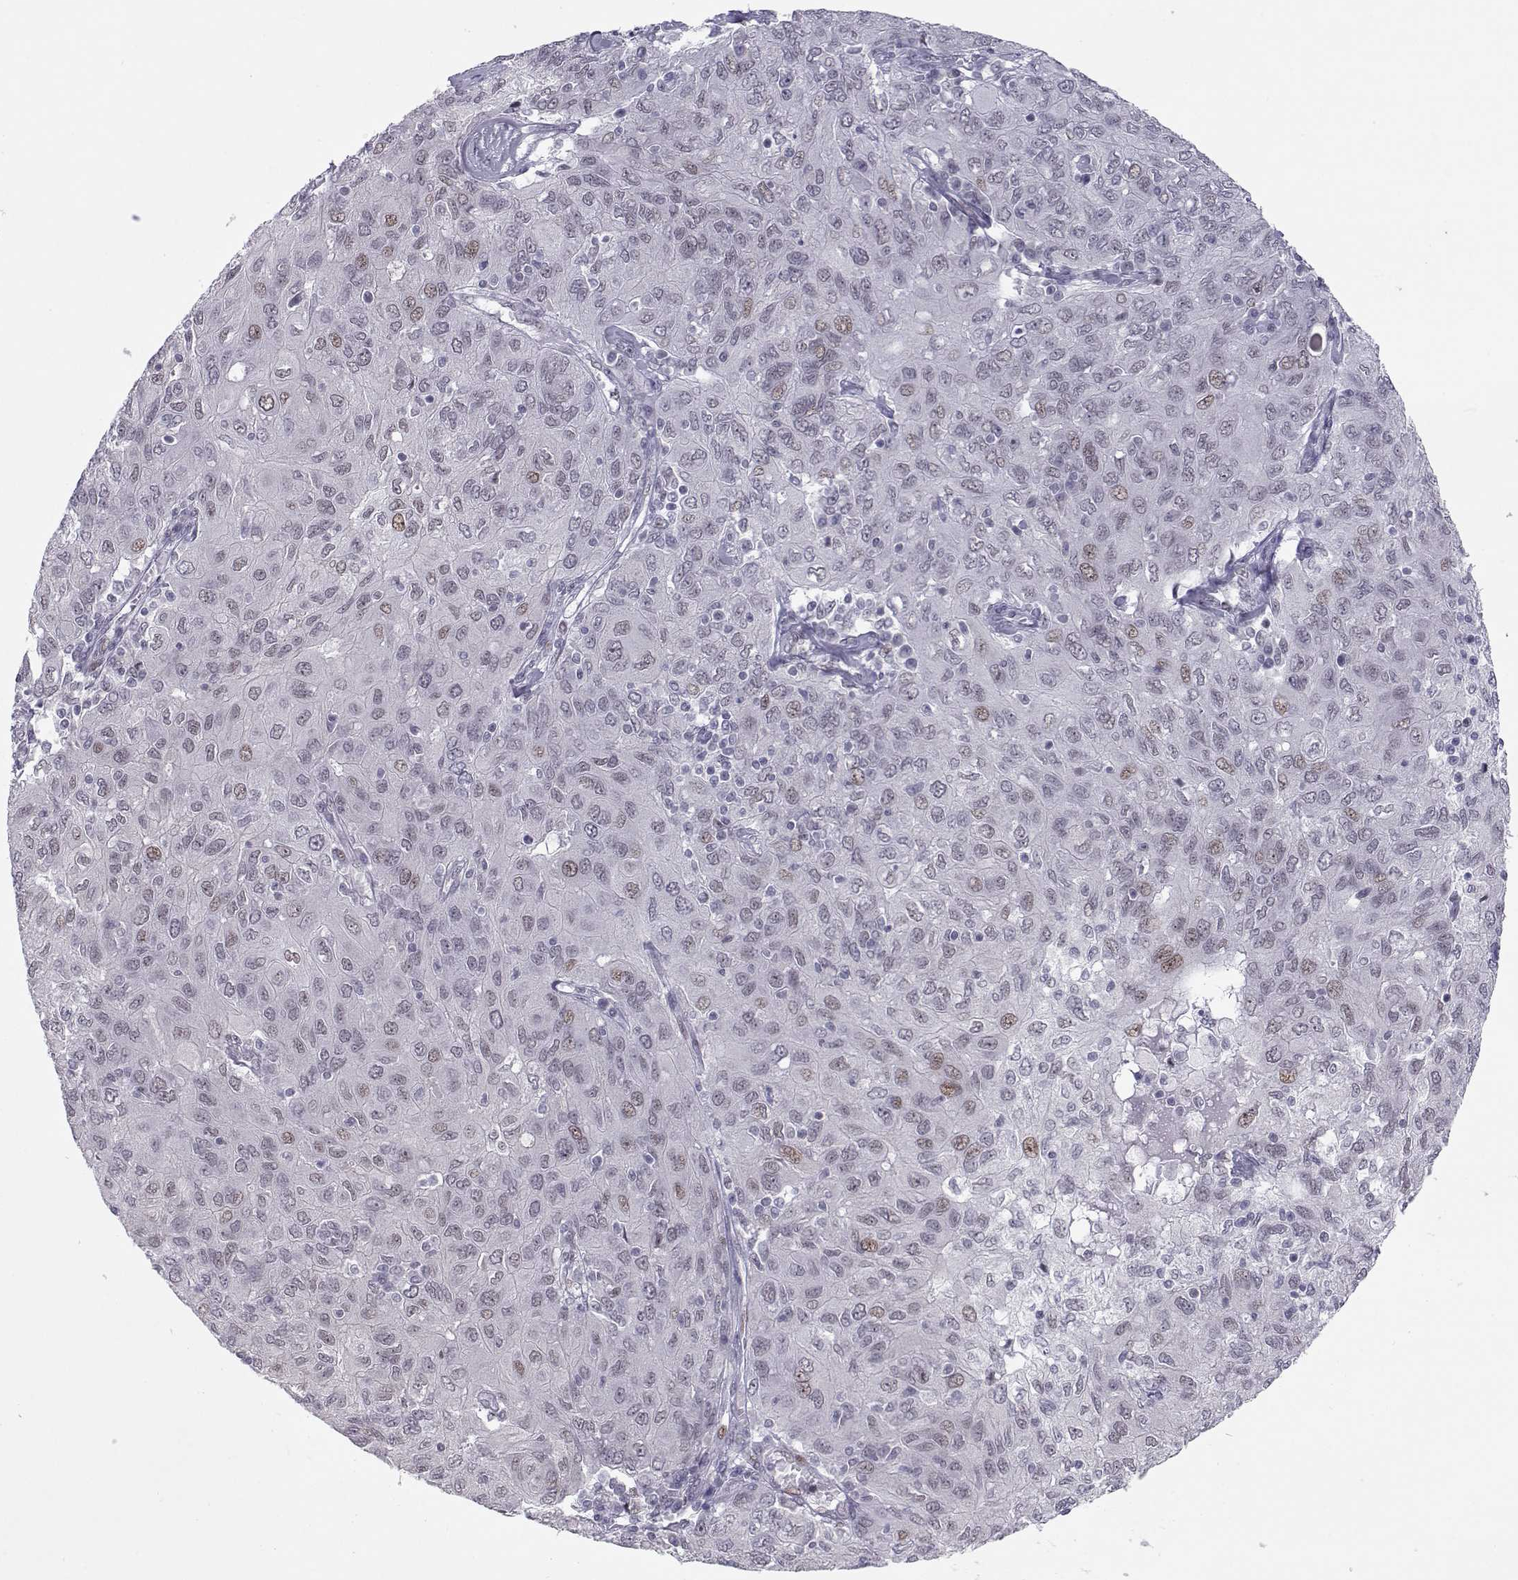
{"staining": {"intensity": "weak", "quantity": "<25%", "location": "nuclear"}, "tissue": "ovarian cancer", "cell_type": "Tumor cells", "image_type": "cancer", "snomed": [{"axis": "morphology", "description": "Carcinoma, endometroid"}, {"axis": "topography", "description": "Ovary"}], "caption": "A high-resolution histopathology image shows immunohistochemistry staining of ovarian cancer (endometroid carcinoma), which shows no significant positivity in tumor cells.", "gene": "SIX6", "patient": {"sex": "female", "age": 50}}